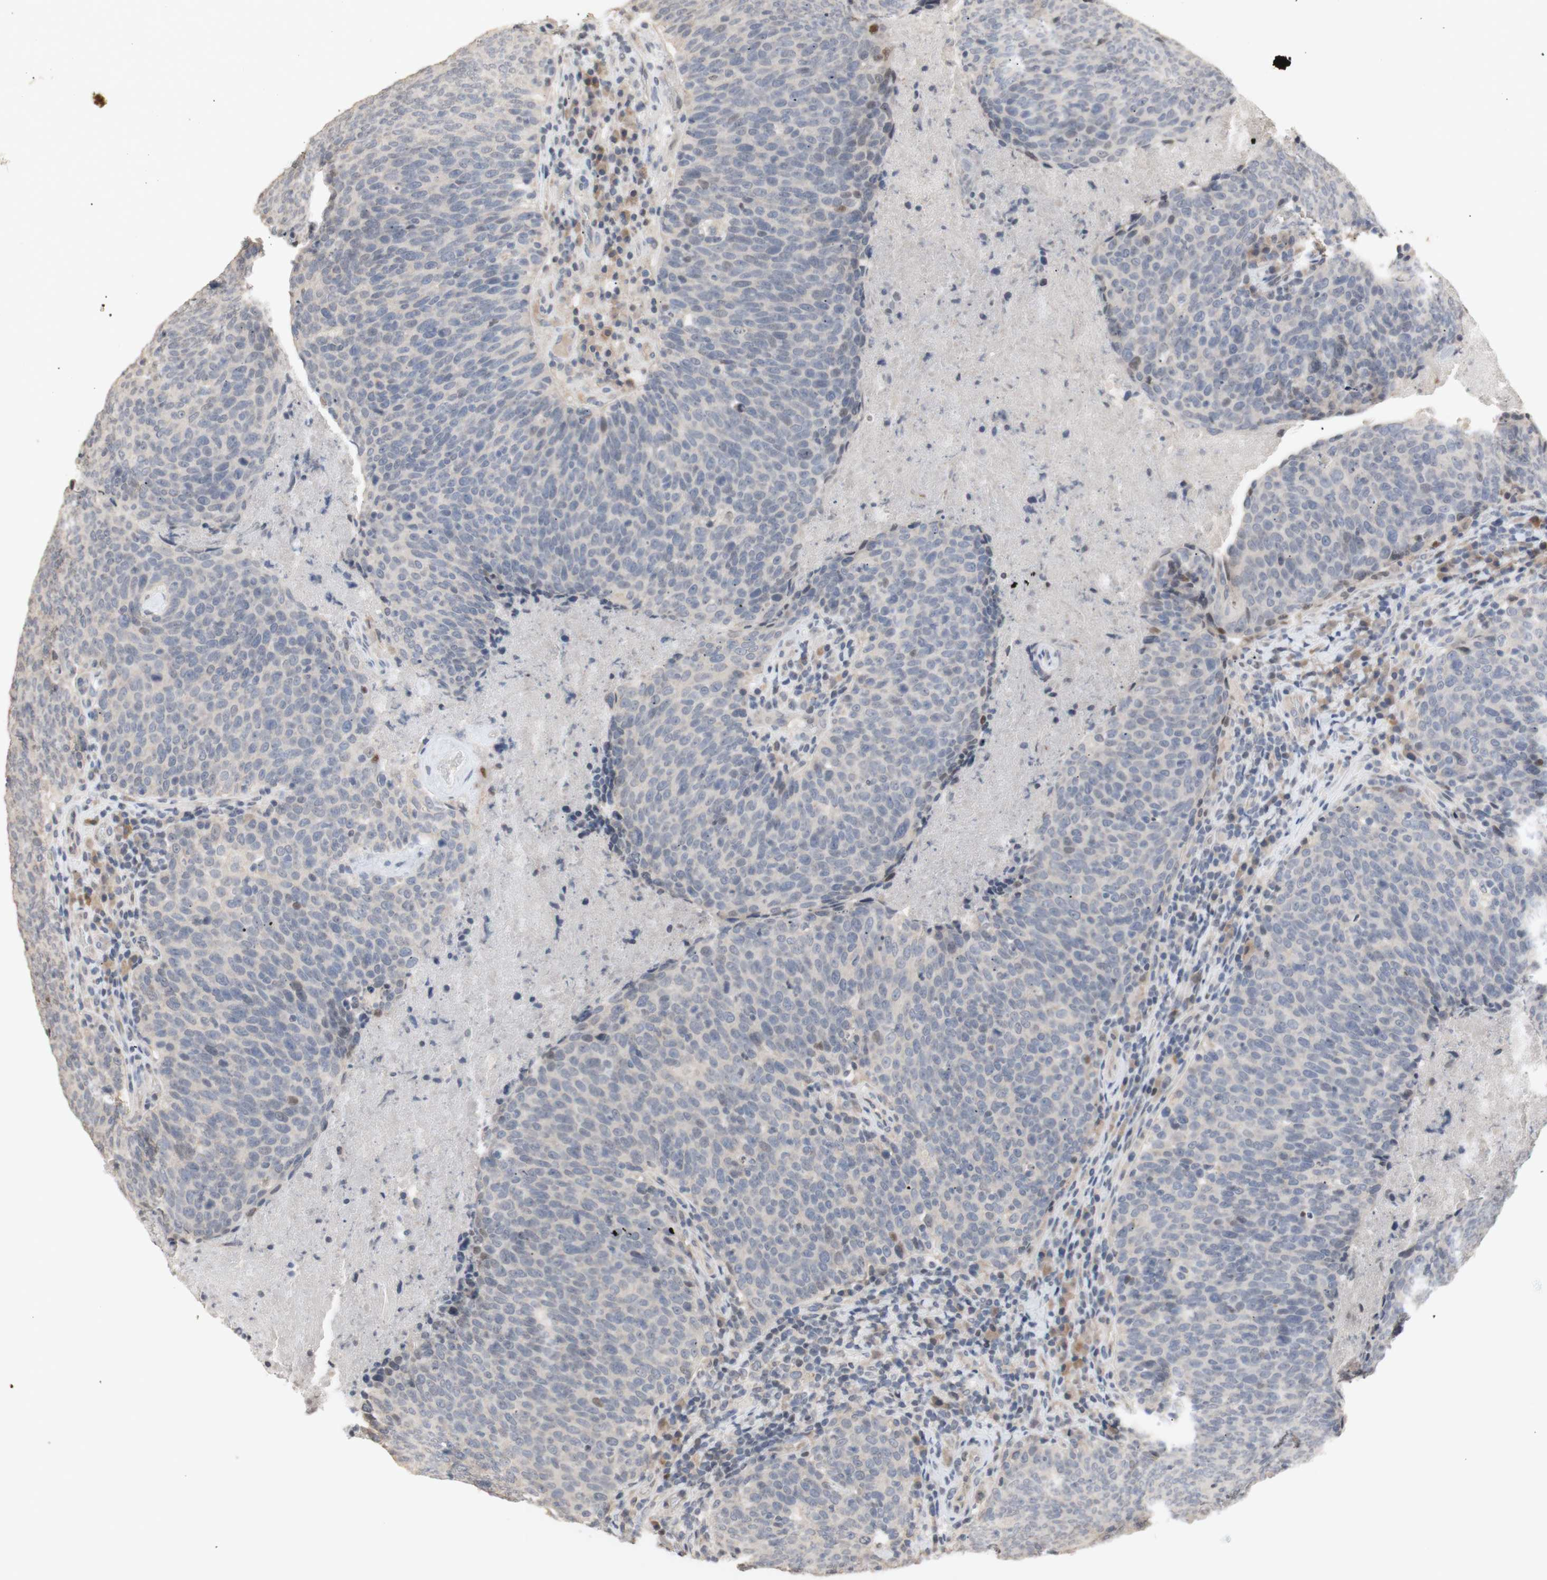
{"staining": {"intensity": "negative", "quantity": "none", "location": "none"}, "tissue": "head and neck cancer", "cell_type": "Tumor cells", "image_type": "cancer", "snomed": [{"axis": "morphology", "description": "Squamous cell carcinoma, NOS"}, {"axis": "morphology", "description": "Squamous cell carcinoma, metastatic, NOS"}, {"axis": "topography", "description": "Lymph node"}, {"axis": "topography", "description": "Head-Neck"}], "caption": "There is no significant staining in tumor cells of head and neck cancer.", "gene": "FOSB", "patient": {"sex": "male", "age": 62}}